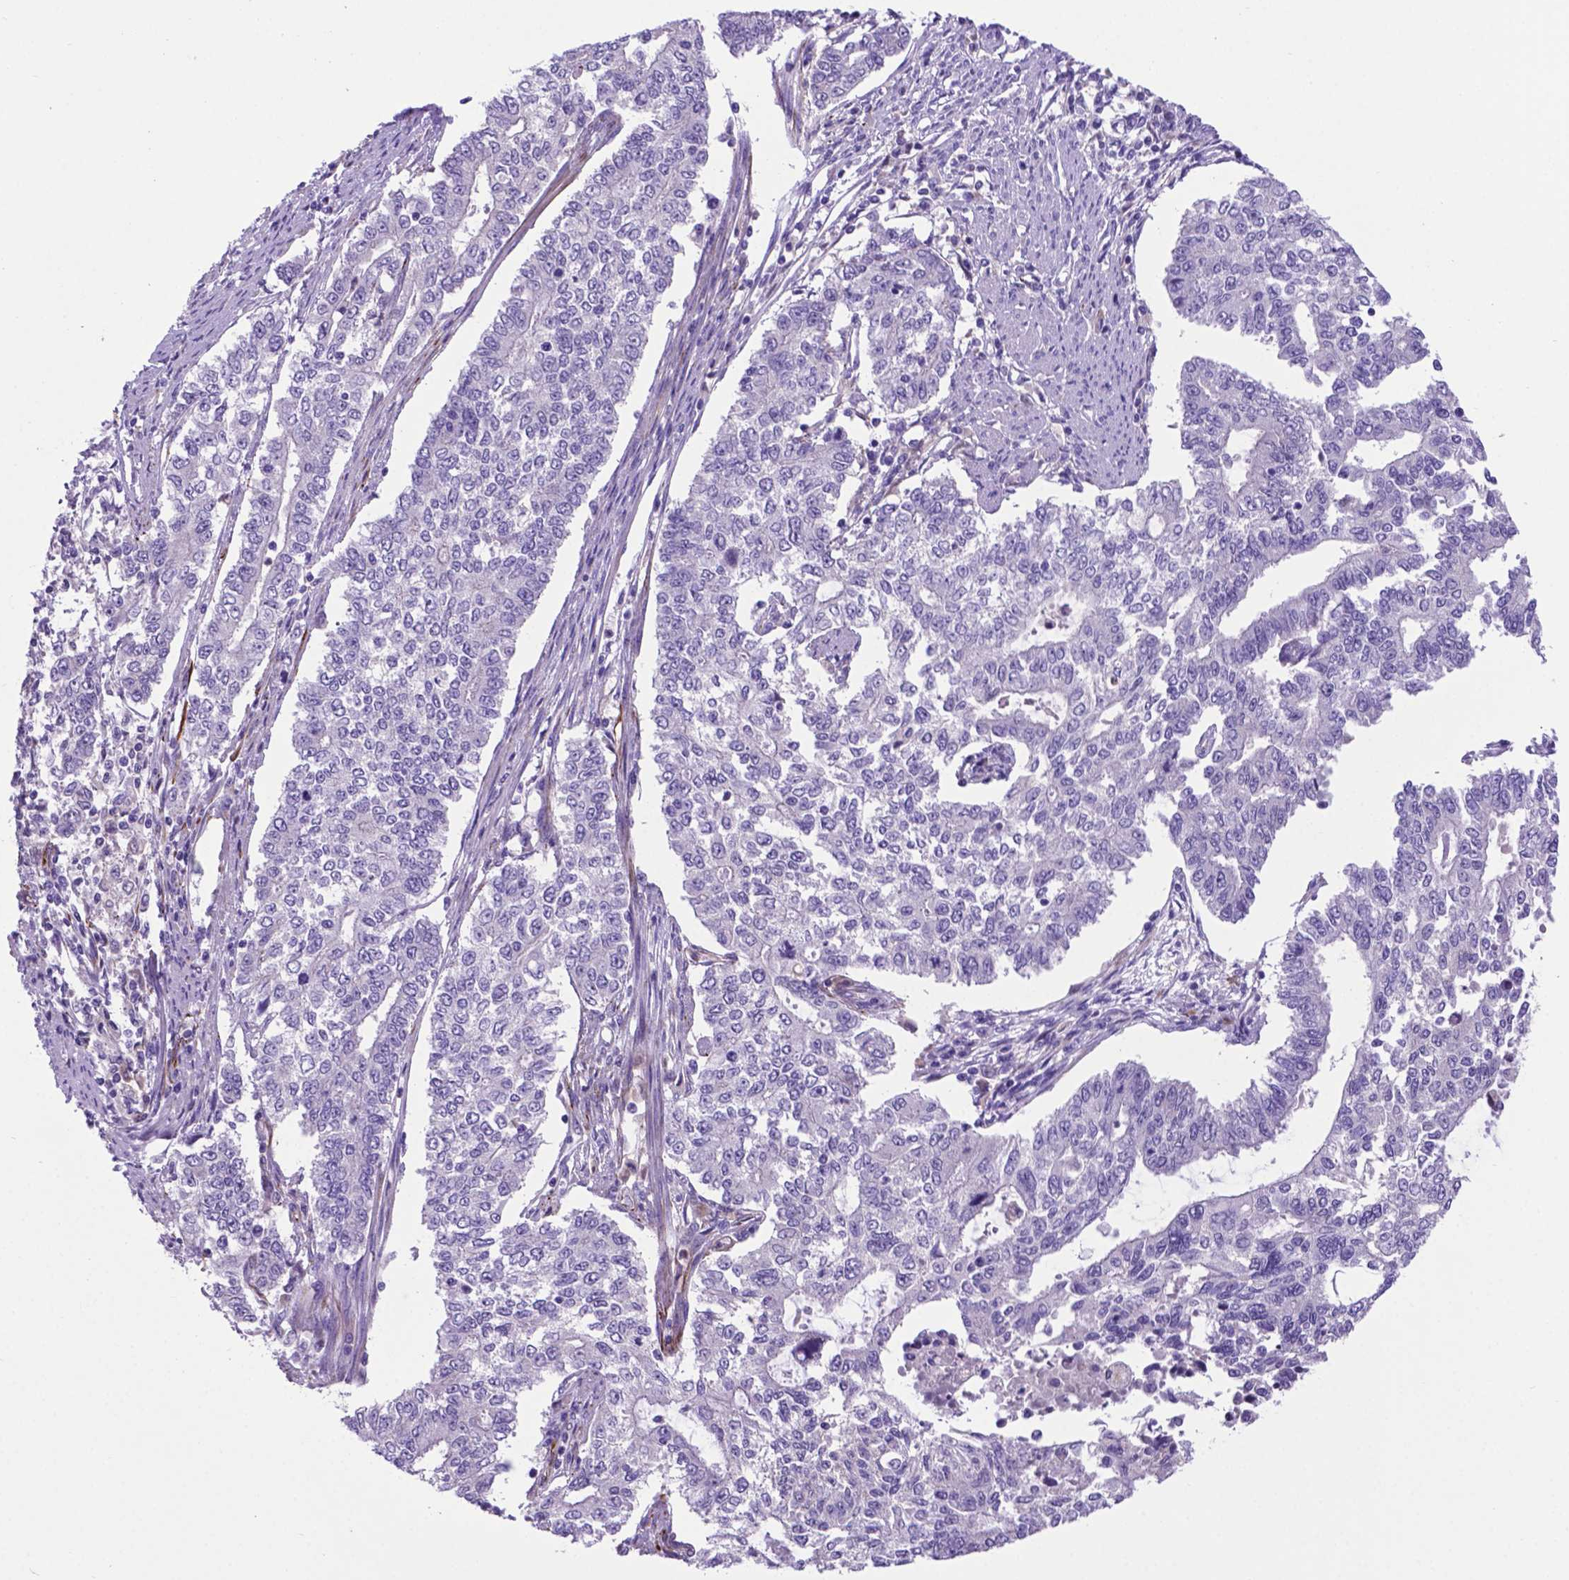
{"staining": {"intensity": "negative", "quantity": "none", "location": "none"}, "tissue": "endometrial cancer", "cell_type": "Tumor cells", "image_type": "cancer", "snomed": [{"axis": "morphology", "description": "Adenocarcinoma, NOS"}, {"axis": "topography", "description": "Uterus"}], "caption": "The image reveals no significant positivity in tumor cells of adenocarcinoma (endometrial).", "gene": "LZTR1", "patient": {"sex": "female", "age": 59}}